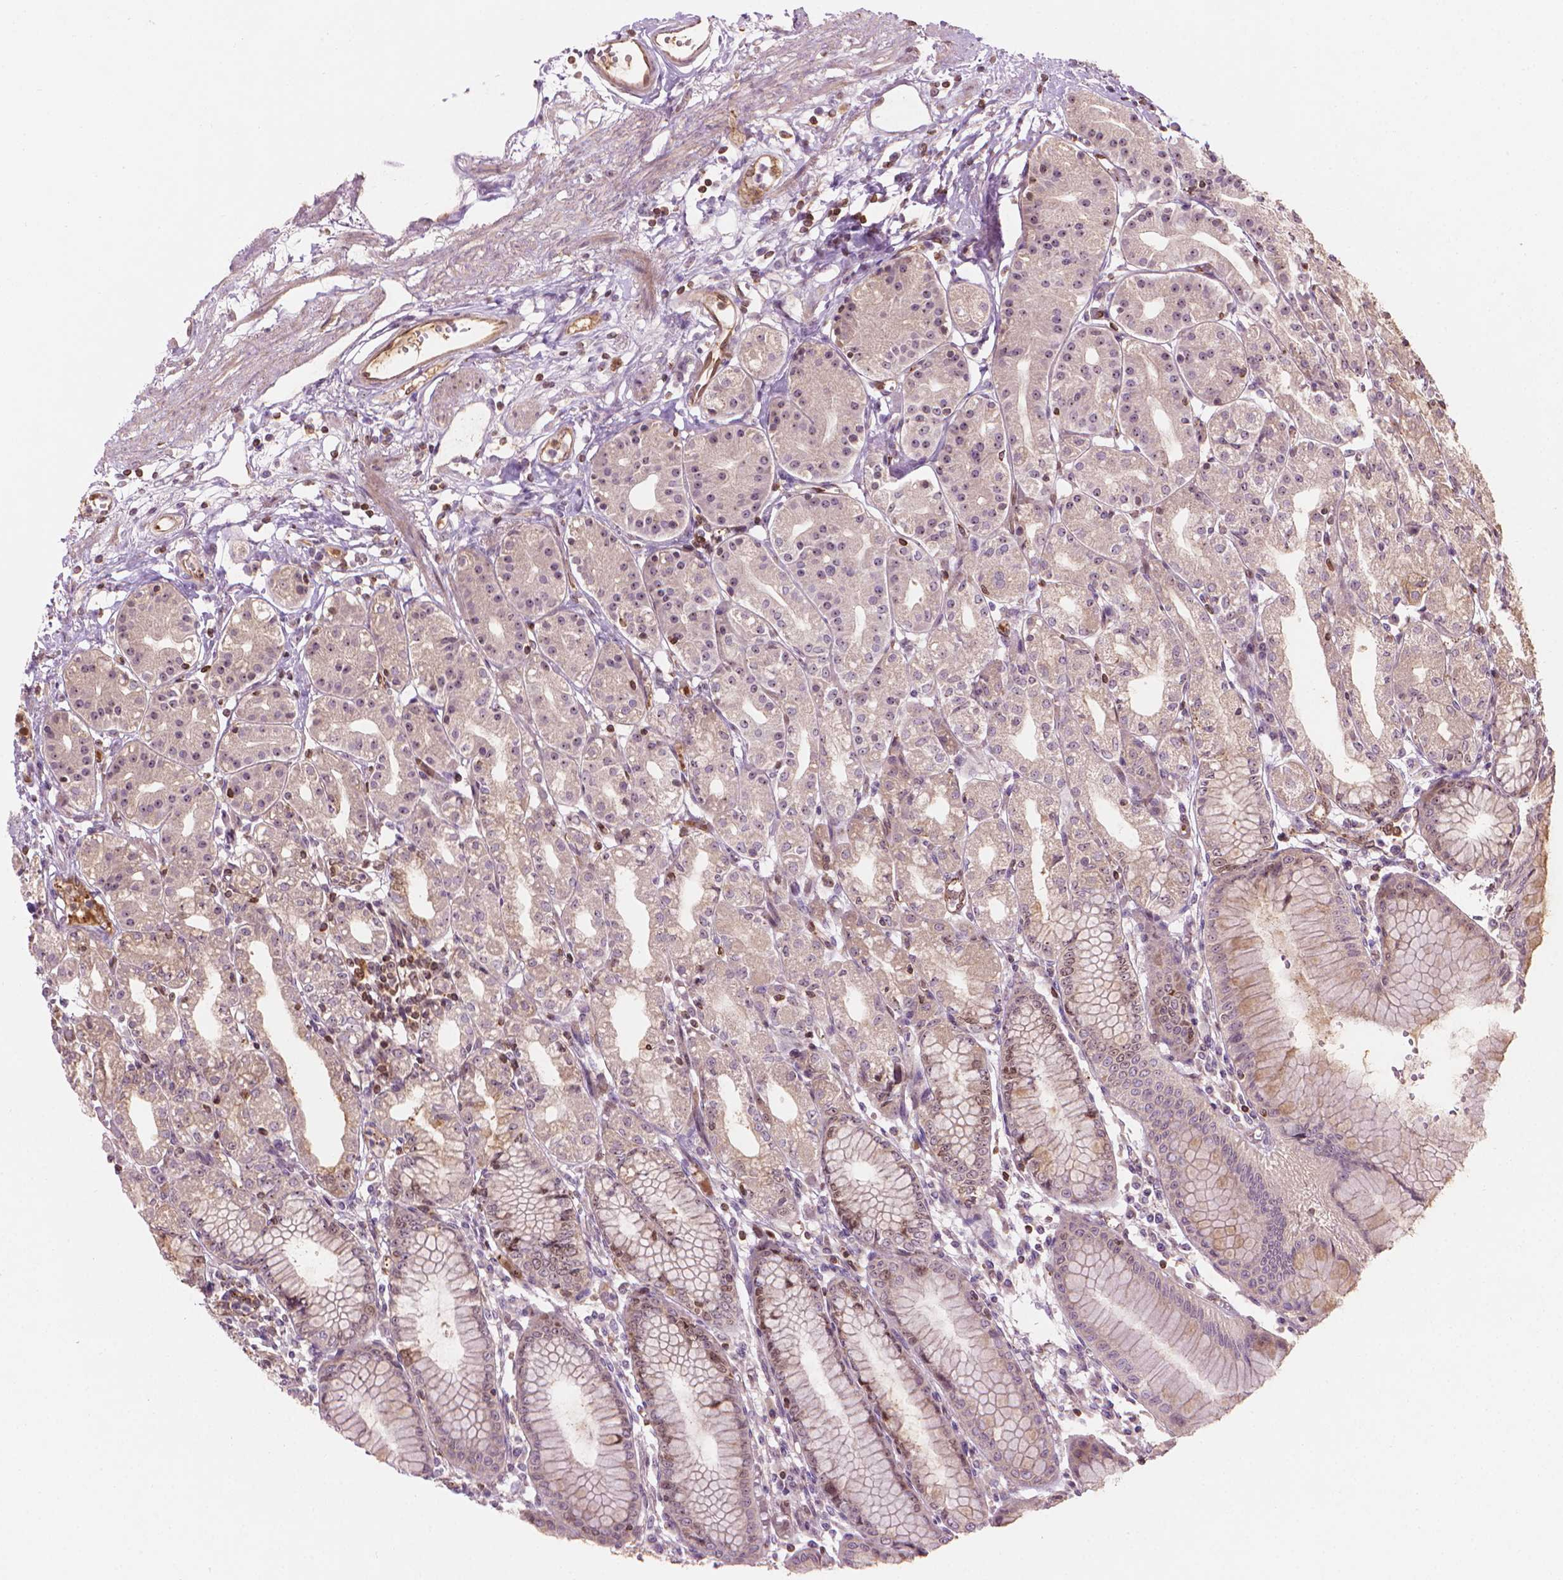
{"staining": {"intensity": "weak", "quantity": ">75%", "location": "cytoplasmic/membranous,nuclear"}, "tissue": "stomach", "cell_type": "Glandular cells", "image_type": "normal", "snomed": [{"axis": "morphology", "description": "Normal tissue, NOS"}, {"axis": "topography", "description": "Skeletal muscle"}, {"axis": "topography", "description": "Stomach"}], "caption": "Glandular cells demonstrate low levels of weak cytoplasmic/membranous,nuclear staining in approximately >75% of cells in benign stomach.", "gene": "SMC2", "patient": {"sex": "female", "age": 57}}